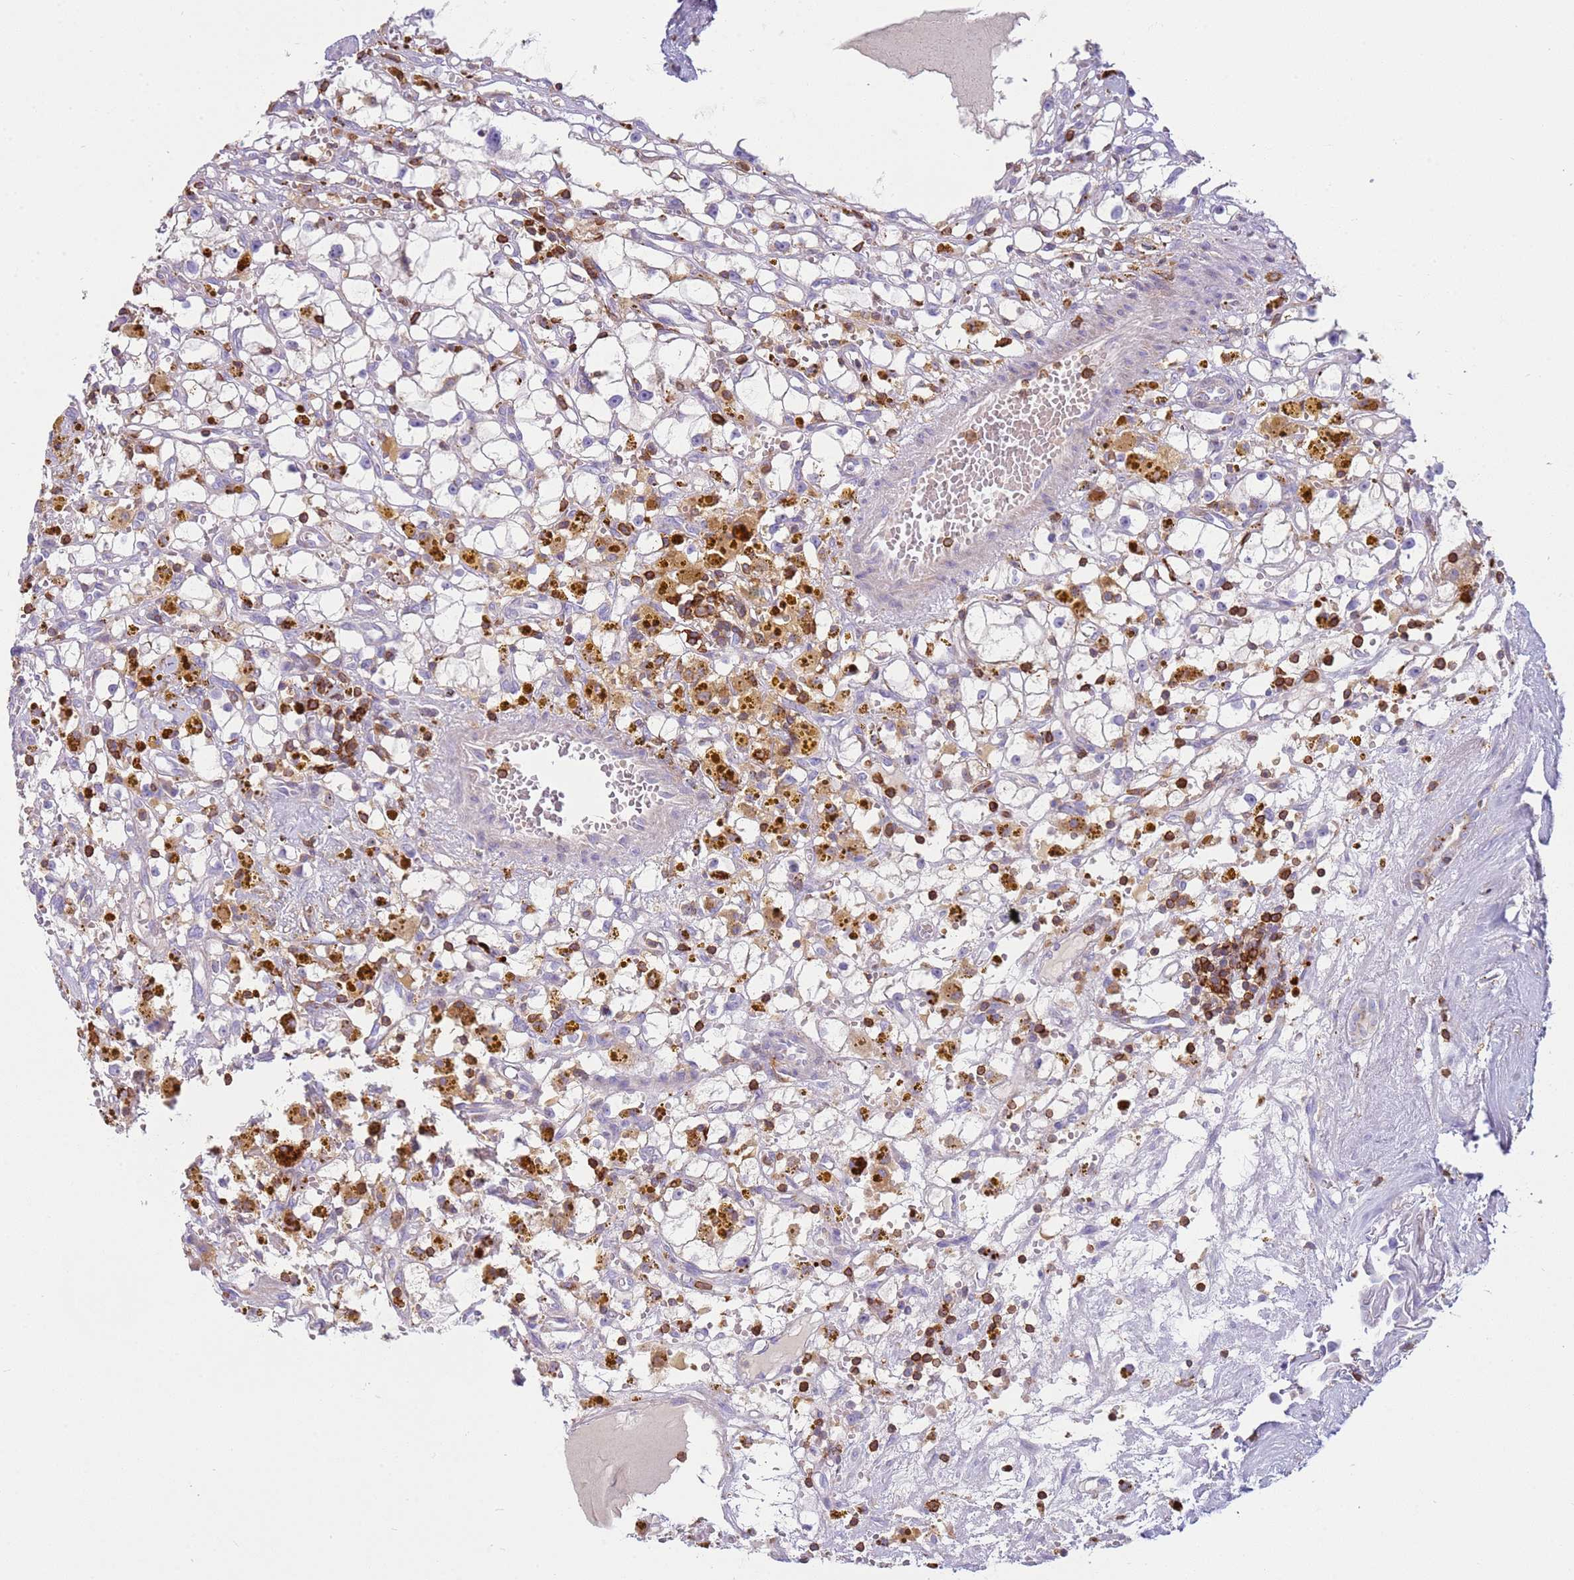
{"staining": {"intensity": "negative", "quantity": "none", "location": "none"}, "tissue": "renal cancer", "cell_type": "Tumor cells", "image_type": "cancer", "snomed": [{"axis": "morphology", "description": "Adenocarcinoma, NOS"}, {"axis": "topography", "description": "Kidney"}], "caption": "Tumor cells show no significant protein staining in renal cancer (adenocarcinoma).", "gene": "TTPAL", "patient": {"sex": "male", "age": 56}}